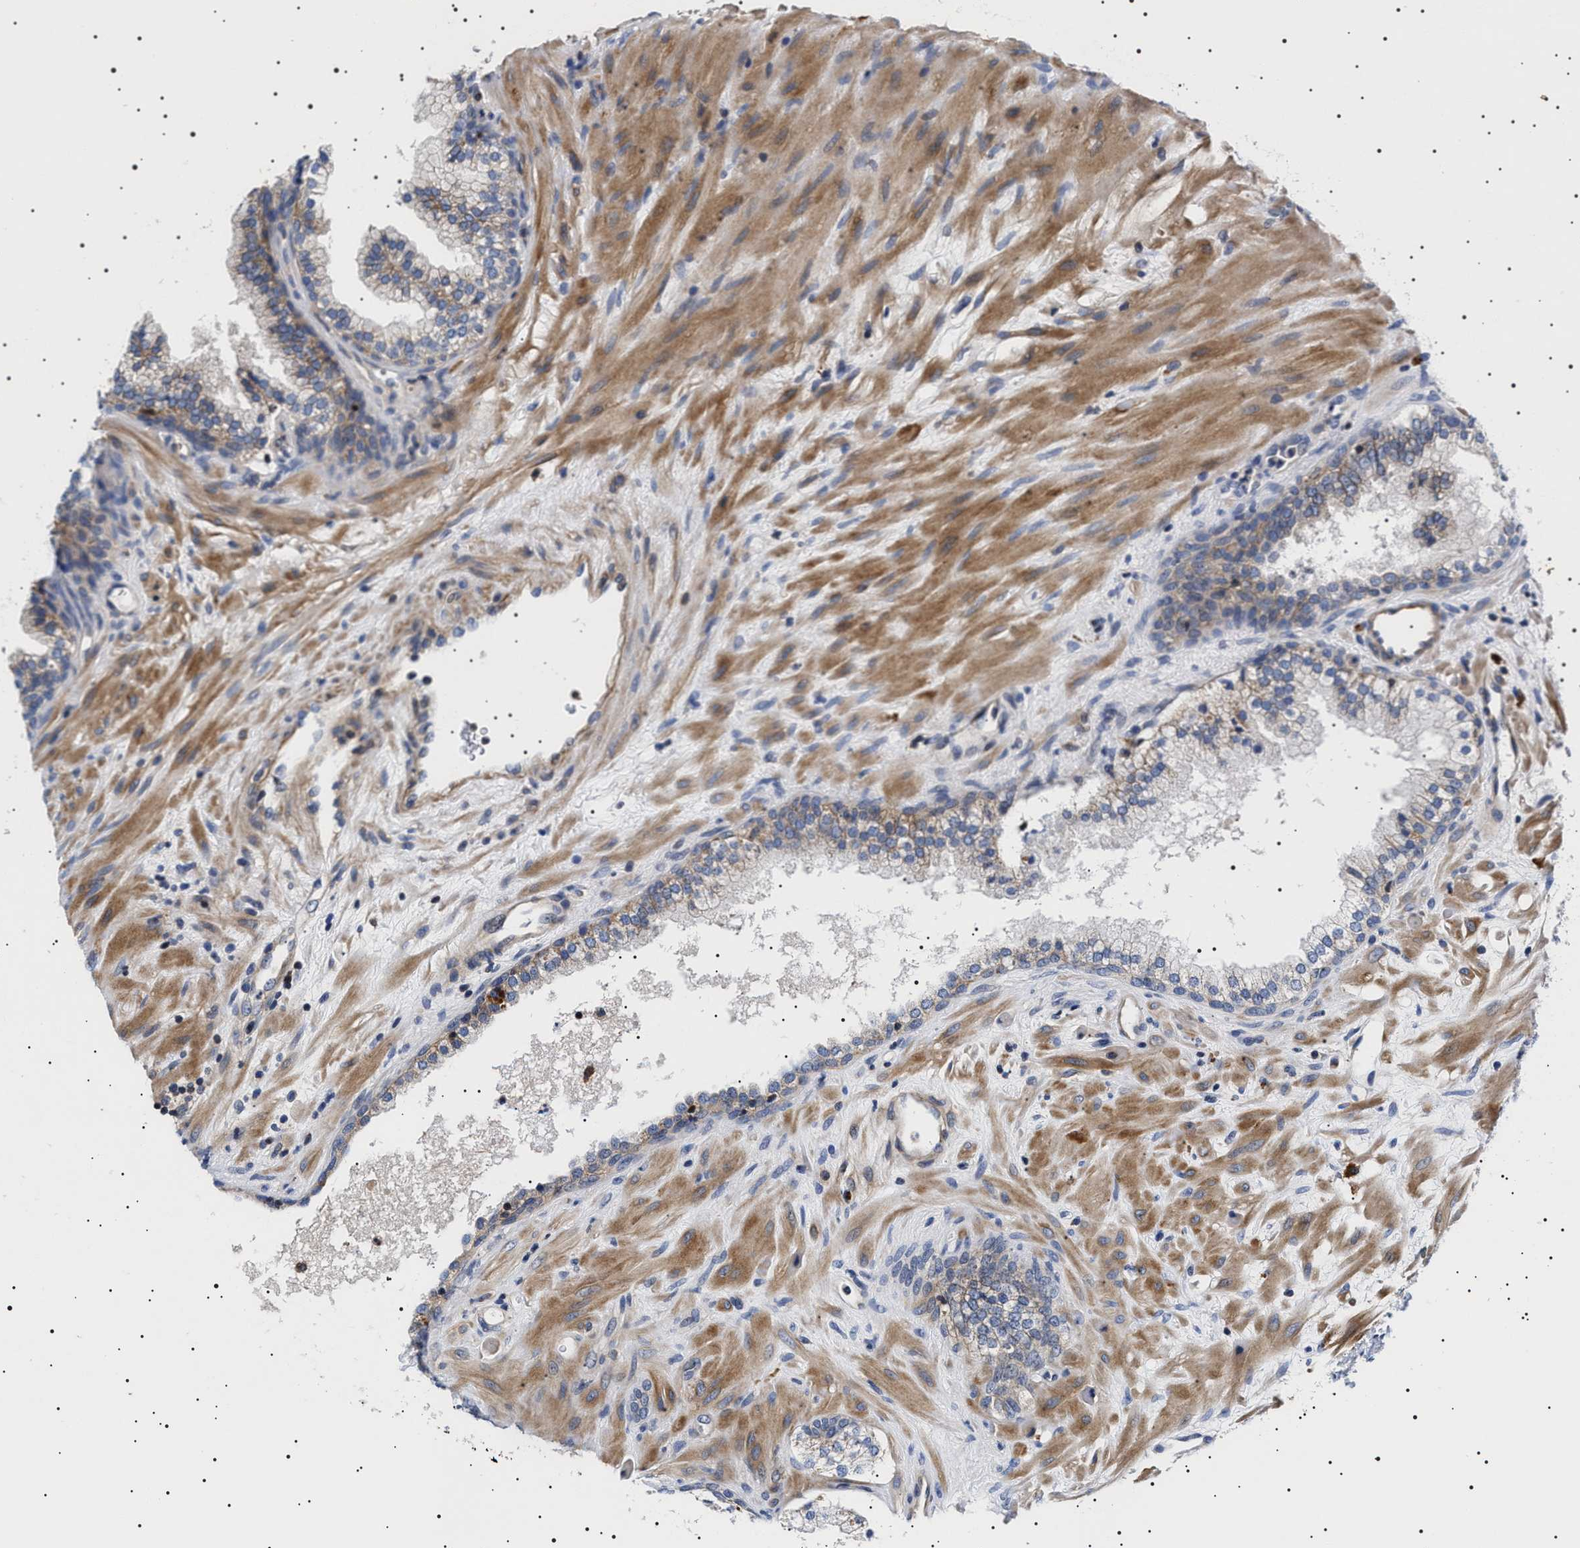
{"staining": {"intensity": "weak", "quantity": "<25%", "location": "cytoplasmic/membranous"}, "tissue": "prostate", "cell_type": "Glandular cells", "image_type": "normal", "snomed": [{"axis": "morphology", "description": "Normal tissue, NOS"}, {"axis": "topography", "description": "Prostate"}], "caption": "The immunohistochemistry (IHC) photomicrograph has no significant expression in glandular cells of prostate. (Stains: DAB (3,3'-diaminobenzidine) IHC with hematoxylin counter stain, Microscopy: brightfield microscopy at high magnification).", "gene": "SLC4A7", "patient": {"sex": "male", "age": 76}}